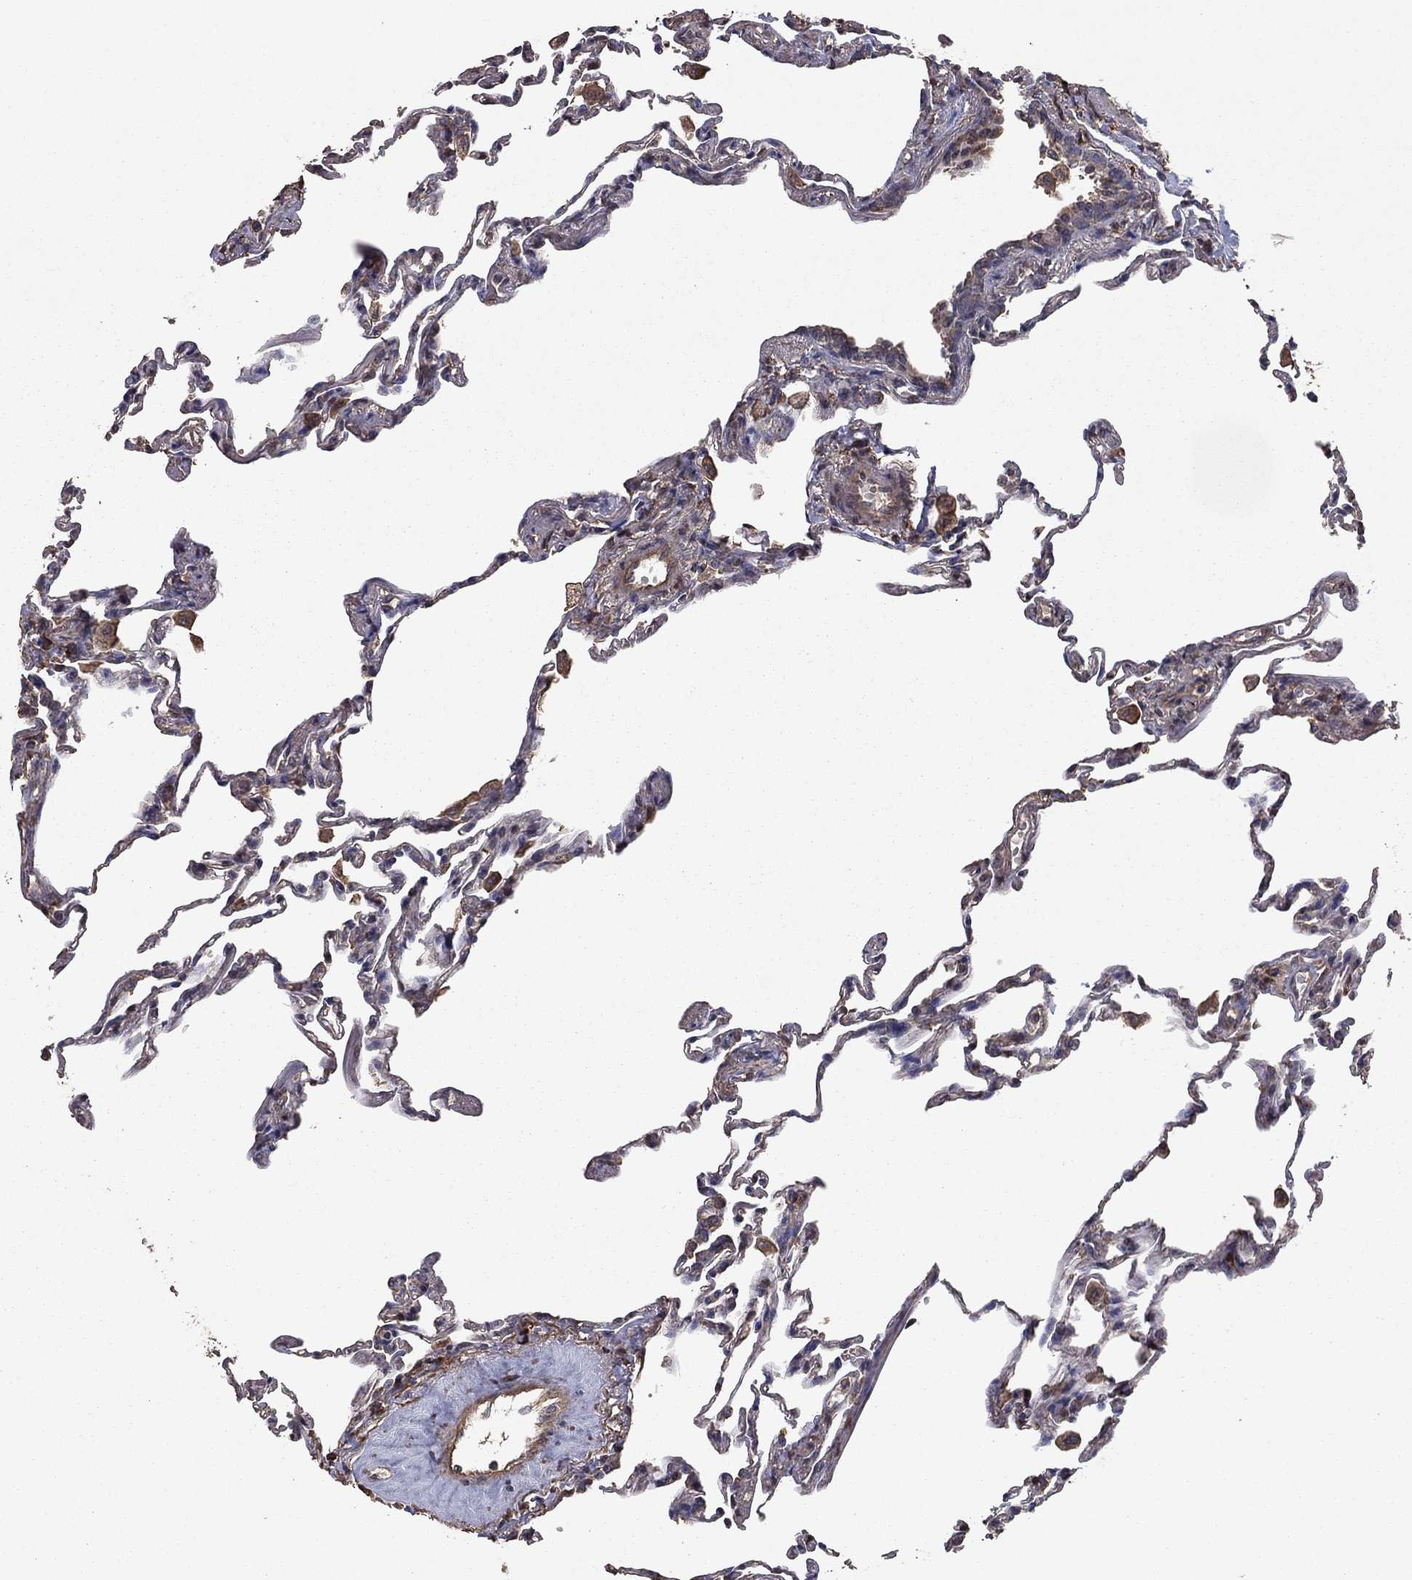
{"staining": {"intensity": "negative", "quantity": "none", "location": "none"}, "tissue": "lung", "cell_type": "Alveolar cells", "image_type": "normal", "snomed": [{"axis": "morphology", "description": "Normal tissue, NOS"}, {"axis": "topography", "description": "Lung"}], "caption": "This is a histopathology image of immunohistochemistry (IHC) staining of unremarkable lung, which shows no expression in alveolar cells.", "gene": "FLT4", "patient": {"sex": "female", "age": 57}}